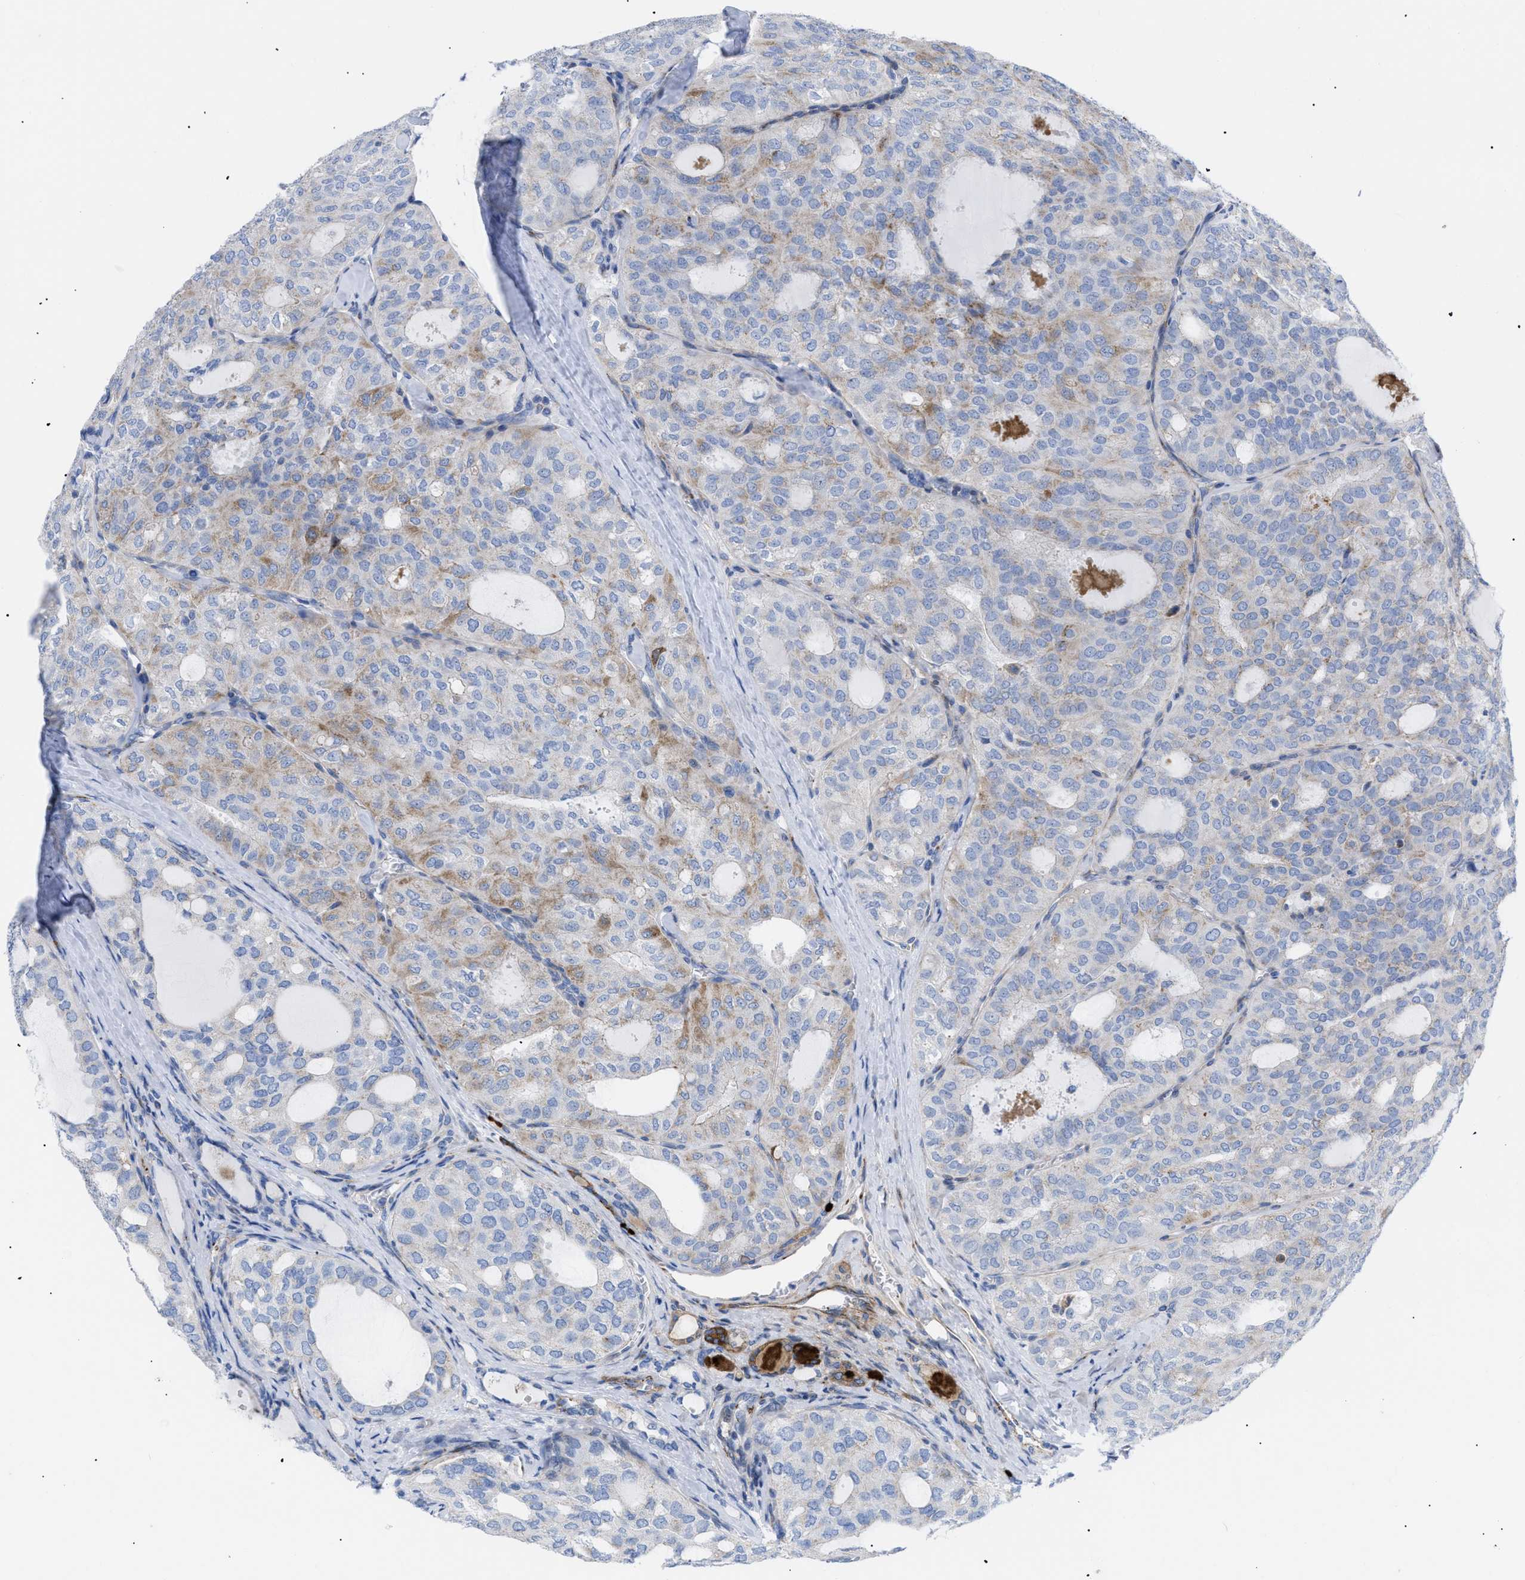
{"staining": {"intensity": "moderate", "quantity": "<25%", "location": "cytoplasmic/membranous"}, "tissue": "thyroid cancer", "cell_type": "Tumor cells", "image_type": "cancer", "snomed": [{"axis": "morphology", "description": "Follicular adenoma carcinoma, NOS"}, {"axis": "topography", "description": "Thyroid gland"}], "caption": "Immunohistochemistry (IHC) histopathology image of neoplastic tissue: follicular adenoma carcinoma (thyroid) stained using IHC displays low levels of moderate protein expression localized specifically in the cytoplasmic/membranous of tumor cells, appearing as a cytoplasmic/membranous brown color.", "gene": "TMEM17", "patient": {"sex": "male", "age": 75}}